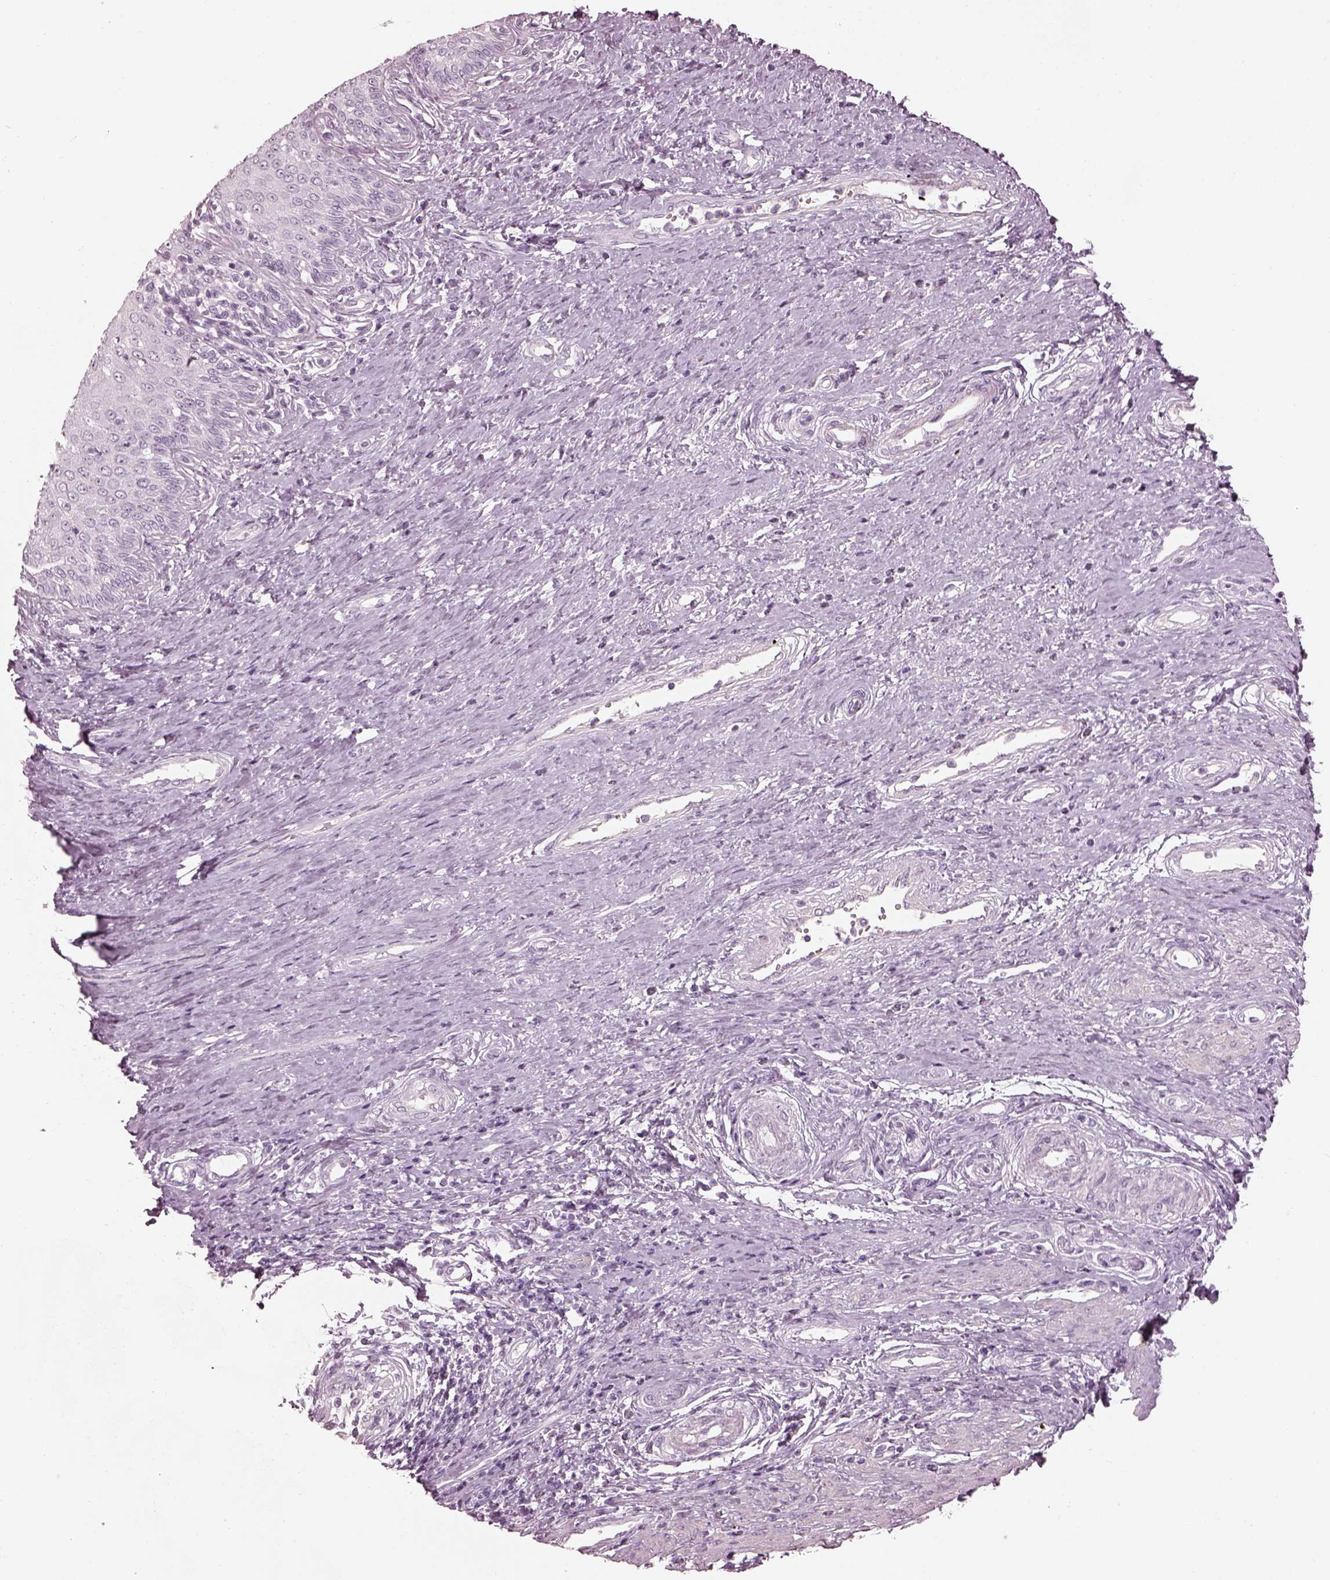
{"staining": {"intensity": "negative", "quantity": "none", "location": "none"}, "tissue": "cervical cancer", "cell_type": "Tumor cells", "image_type": "cancer", "snomed": [{"axis": "morphology", "description": "Squamous cell carcinoma, NOS"}, {"axis": "topography", "description": "Cervix"}], "caption": "Tumor cells show no significant staining in squamous cell carcinoma (cervical). The staining is performed using DAB (3,3'-diaminobenzidine) brown chromogen with nuclei counter-stained in using hematoxylin.", "gene": "RSPH9", "patient": {"sex": "female", "age": 26}}